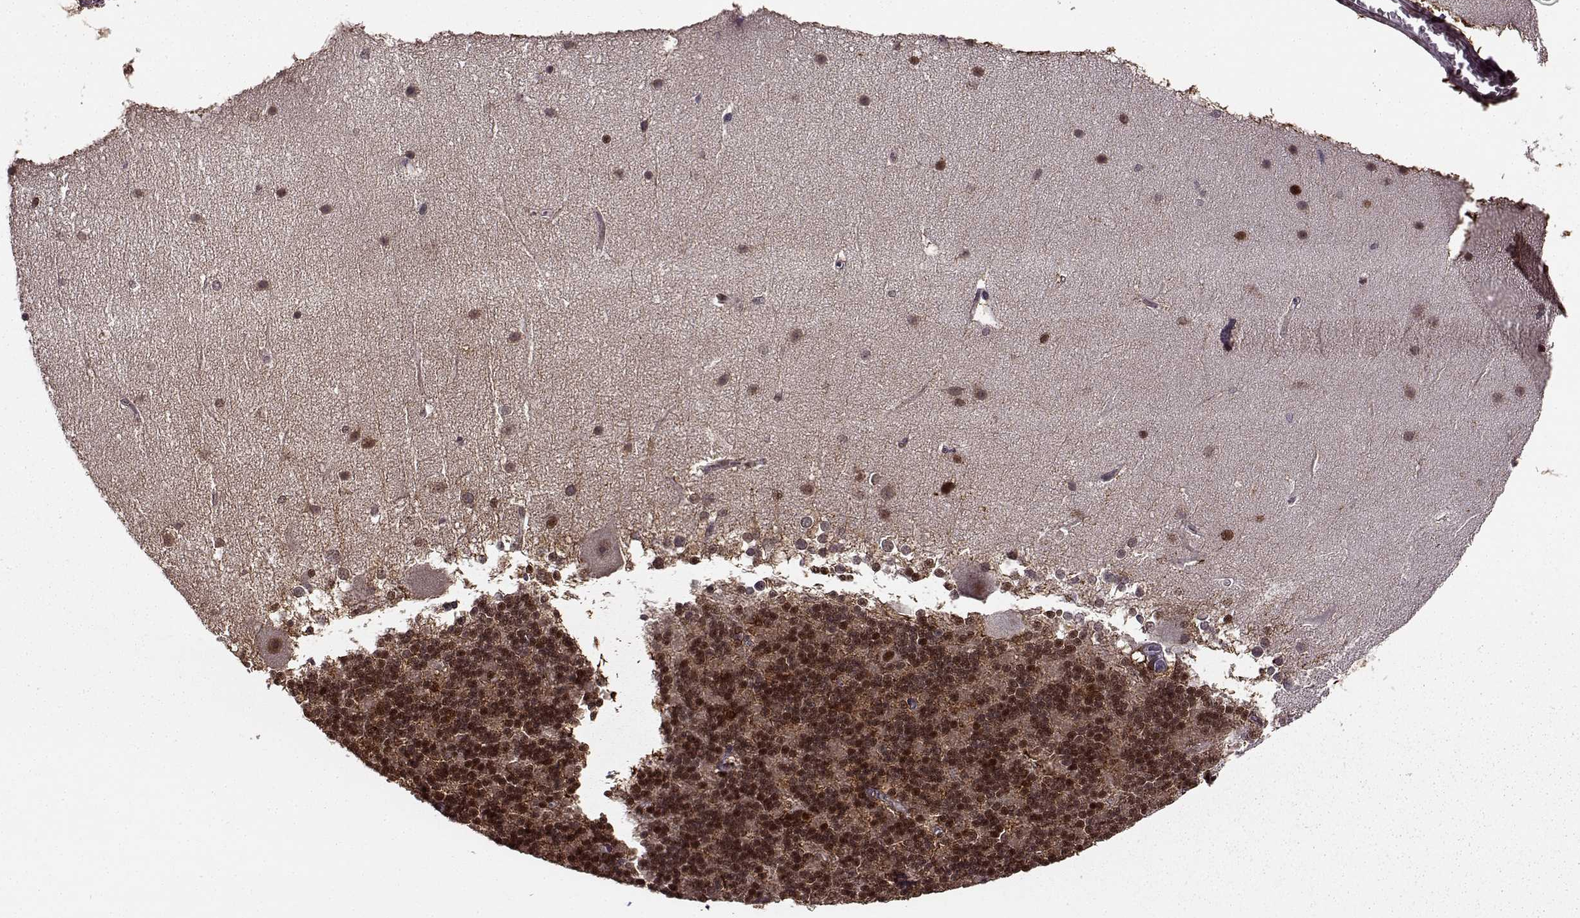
{"staining": {"intensity": "strong", "quantity": ">75%", "location": "cytoplasmic/membranous,nuclear"}, "tissue": "cerebellum", "cell_type": "Cells in granular layer", "image_type": "normal", "snomed": [{"axis": "morphology", "description": "Normal tissue, NOS"}, {"axis": "topography", "description": "Cerebellum"}], "caption": "Protein expression by immunohistochemistry (IHC) displays strong cytoplasmic/membranous,nuclear staining in approximately >75% of cells in granular layer in unremarkable cerebellum.", "gene": "FTO", "patient": {"sex": "female", "age": 19}}